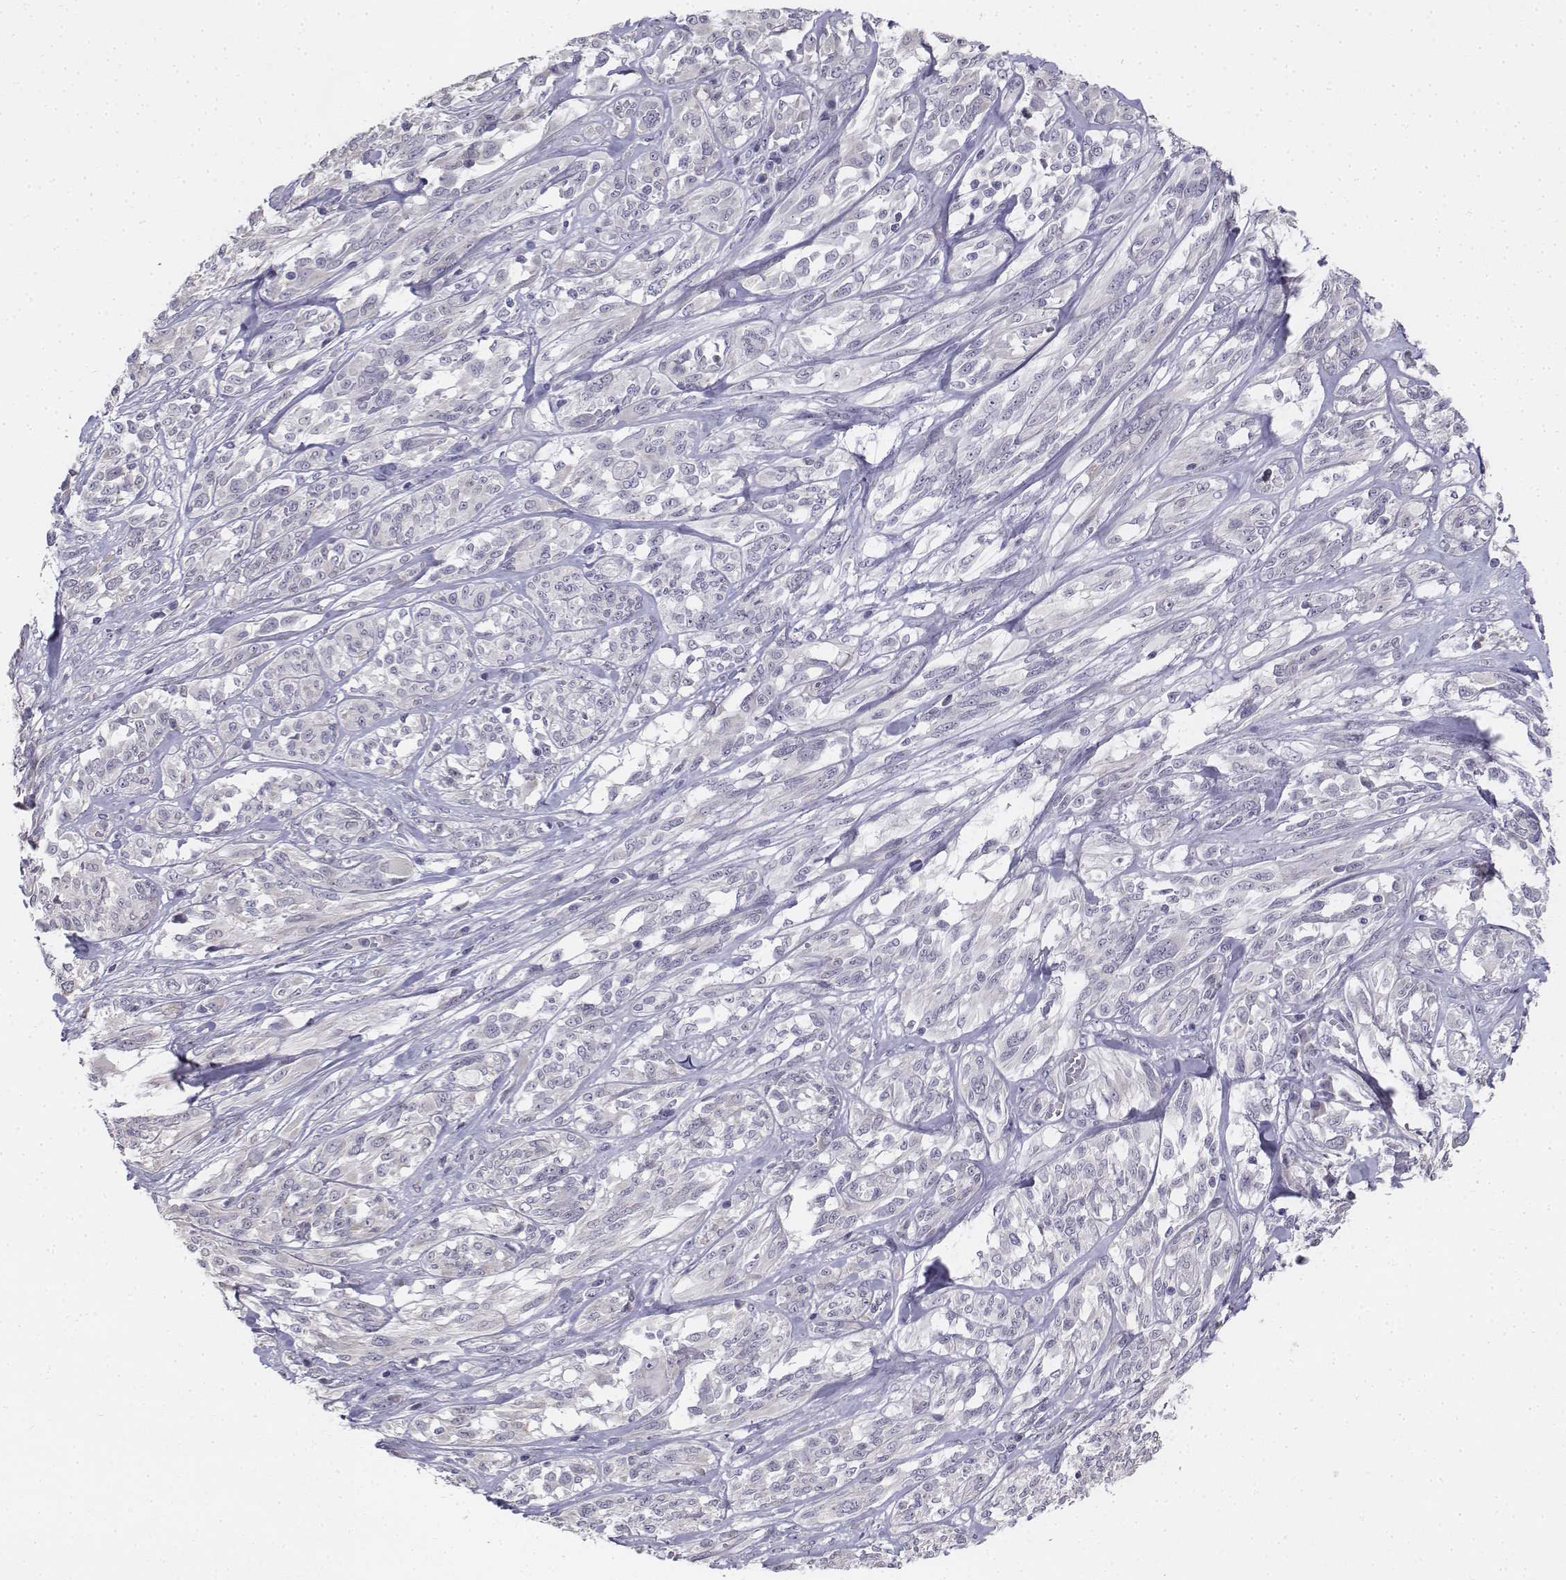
{"staining": {"intensity": "negative", "quantity": "none", "location": "none"}, "tissue": "melanoma", "cell_type": "Tumor cells", "image_type": "cancer", "snomed": [{"axis": "morphology", "description": "Malignant melanoma, NOS"}, {"axis": "topography", "description": "Skin"}], "caption": "IHC histopathology image of human malignant melanoma stained for a protein (brown), which displays no positivity in tumor cells.", "gene": "PENK", "patient": {"sex": "female", "age": 91}}